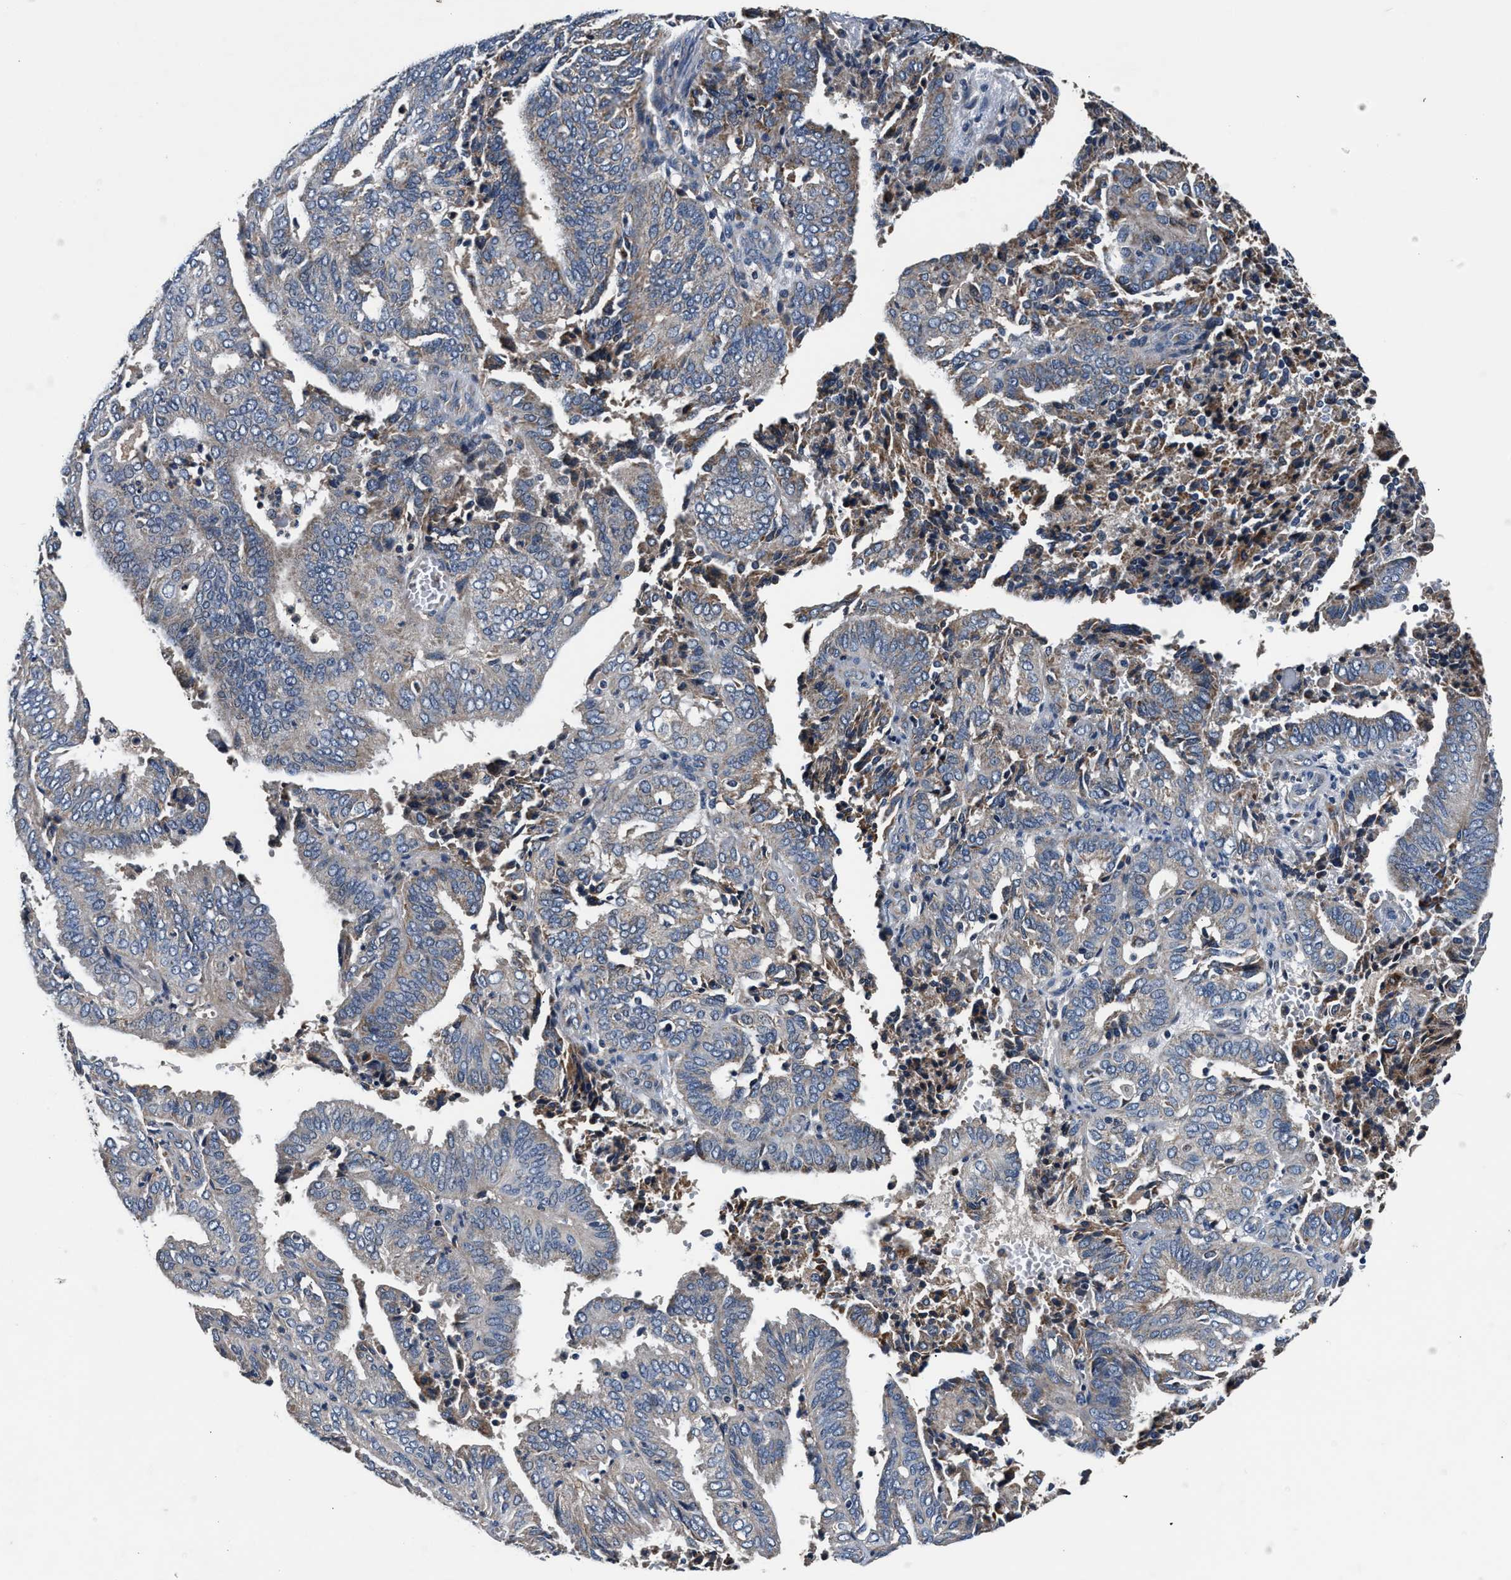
{"staining": {"intensity": "weak", "quantity": "<25%", "location": "cytoplasmic/membranous"}, "tissue": "endometrial cancer", "cell_type": "Tumor cells", "image_type": "cancer", "snomed": [{"axis": "morphology", "description": "Adenocarcinoma, NOS"}, {"axis": "topography", "description": "Uterus"}], "caption": "Endometrial adenocarcinoma stained for a protein using IHC demonstrates no staining tumor cells.", "gene": "IMMT", "patient": {"sex": "female", "age": 60}}